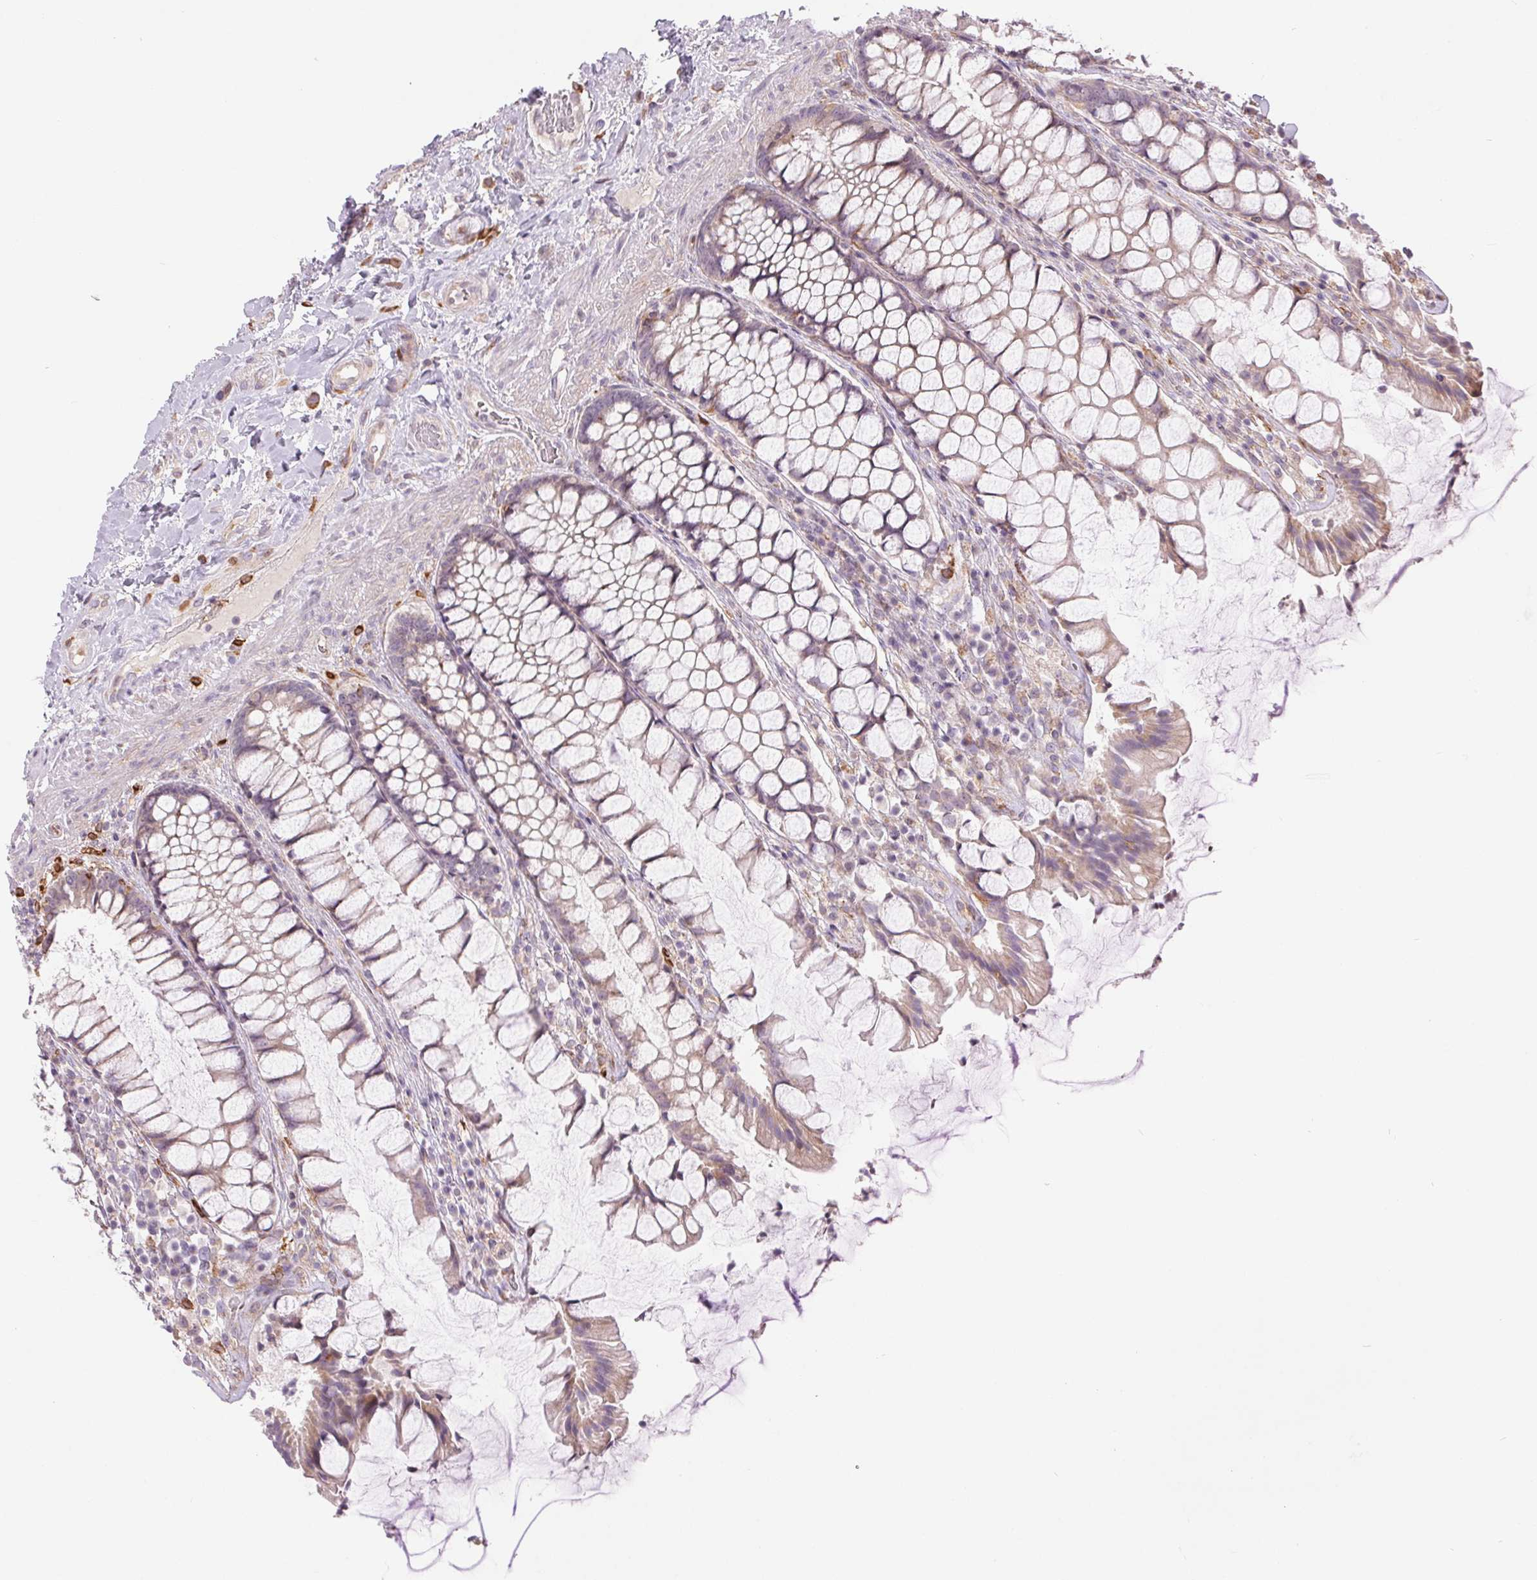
{"staining": {"intensity": "weak", "quantity": "<25%", "location": "cytoplasmic/membranous"}, "tissue": "rectum", "cell_type": "Glandular cells", "image_type": "normal", "snomed": [{"axis": "morphology", "description": "Normal tissue, NOS"}, {"axis": "topography", "description": "Rectum"}], "caption": "Glandular cells show no significant staining in normal rectum. (DAB (3,3'-diaminobenzidine) immunohistochemistry (IHC) visualized using brightfield microscopy, high magnification).", "gene": "METTL17", "patient": {"sex": "female", "age": 58}}